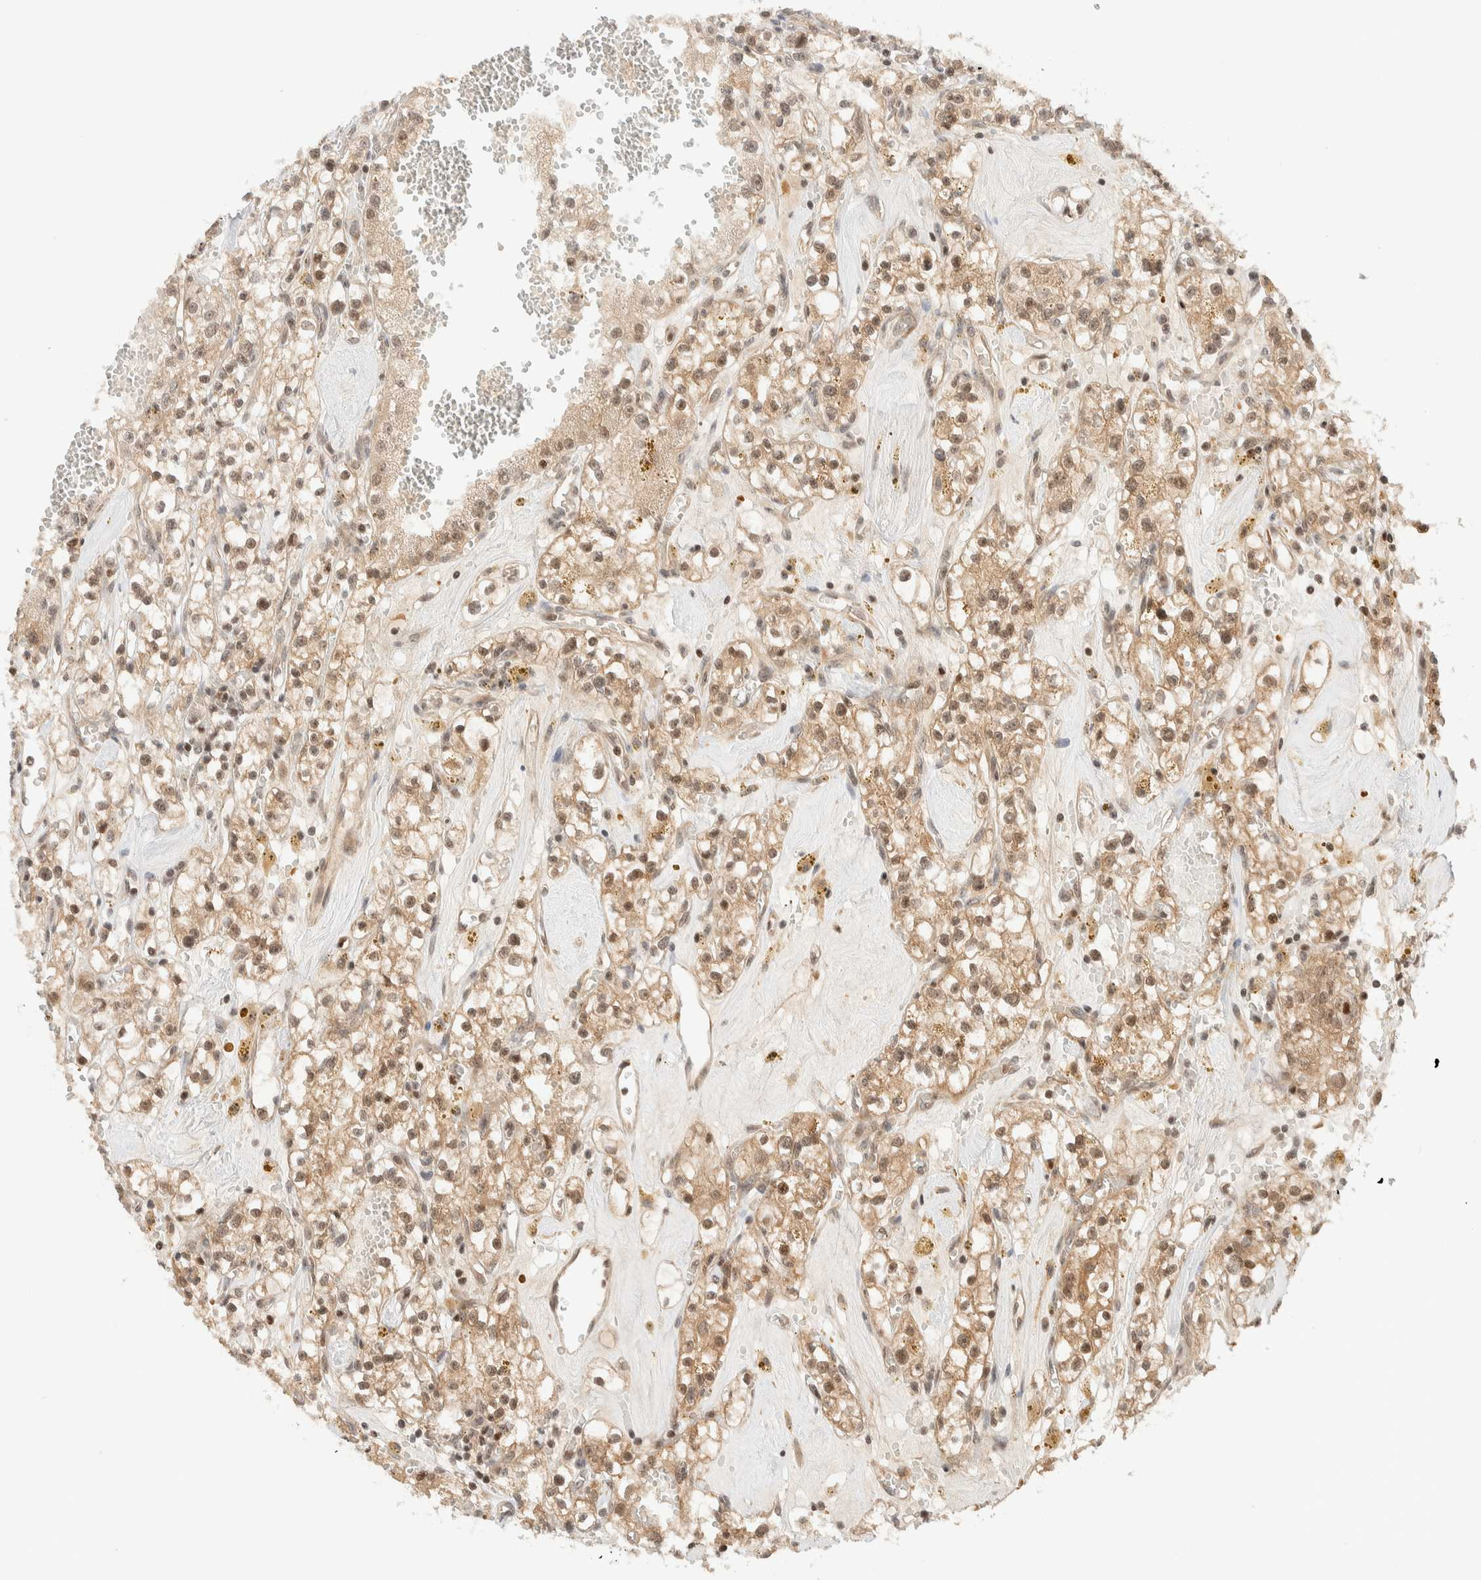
{"staining": {"intensity": "moderate", "quantity": ">75%", "location": "cytoplasmic/membranous,nuclear"}, "tissue": "renal cancer", "cell_type": "Tumor cells", "image_type": "cancer", "snomed": [{"axis": "morphology", "description": "Adenocarcinoma, NOS"}, {"axis": "topography", "description": "Kidney"}], "caption": "Immunohistochemistry micrograph of neoplastic tissue: human renal cancer stained using immunohistochemistry displays medium levels of moderate protein expression localized specifically in the cytoplasmic/membranous and nuclear of tumor cells, appearing as a cytoplasmic/membranous and nuclear brown color.", "gene": "C8orf76", "patient": {"sex": "male", "age": 56}}